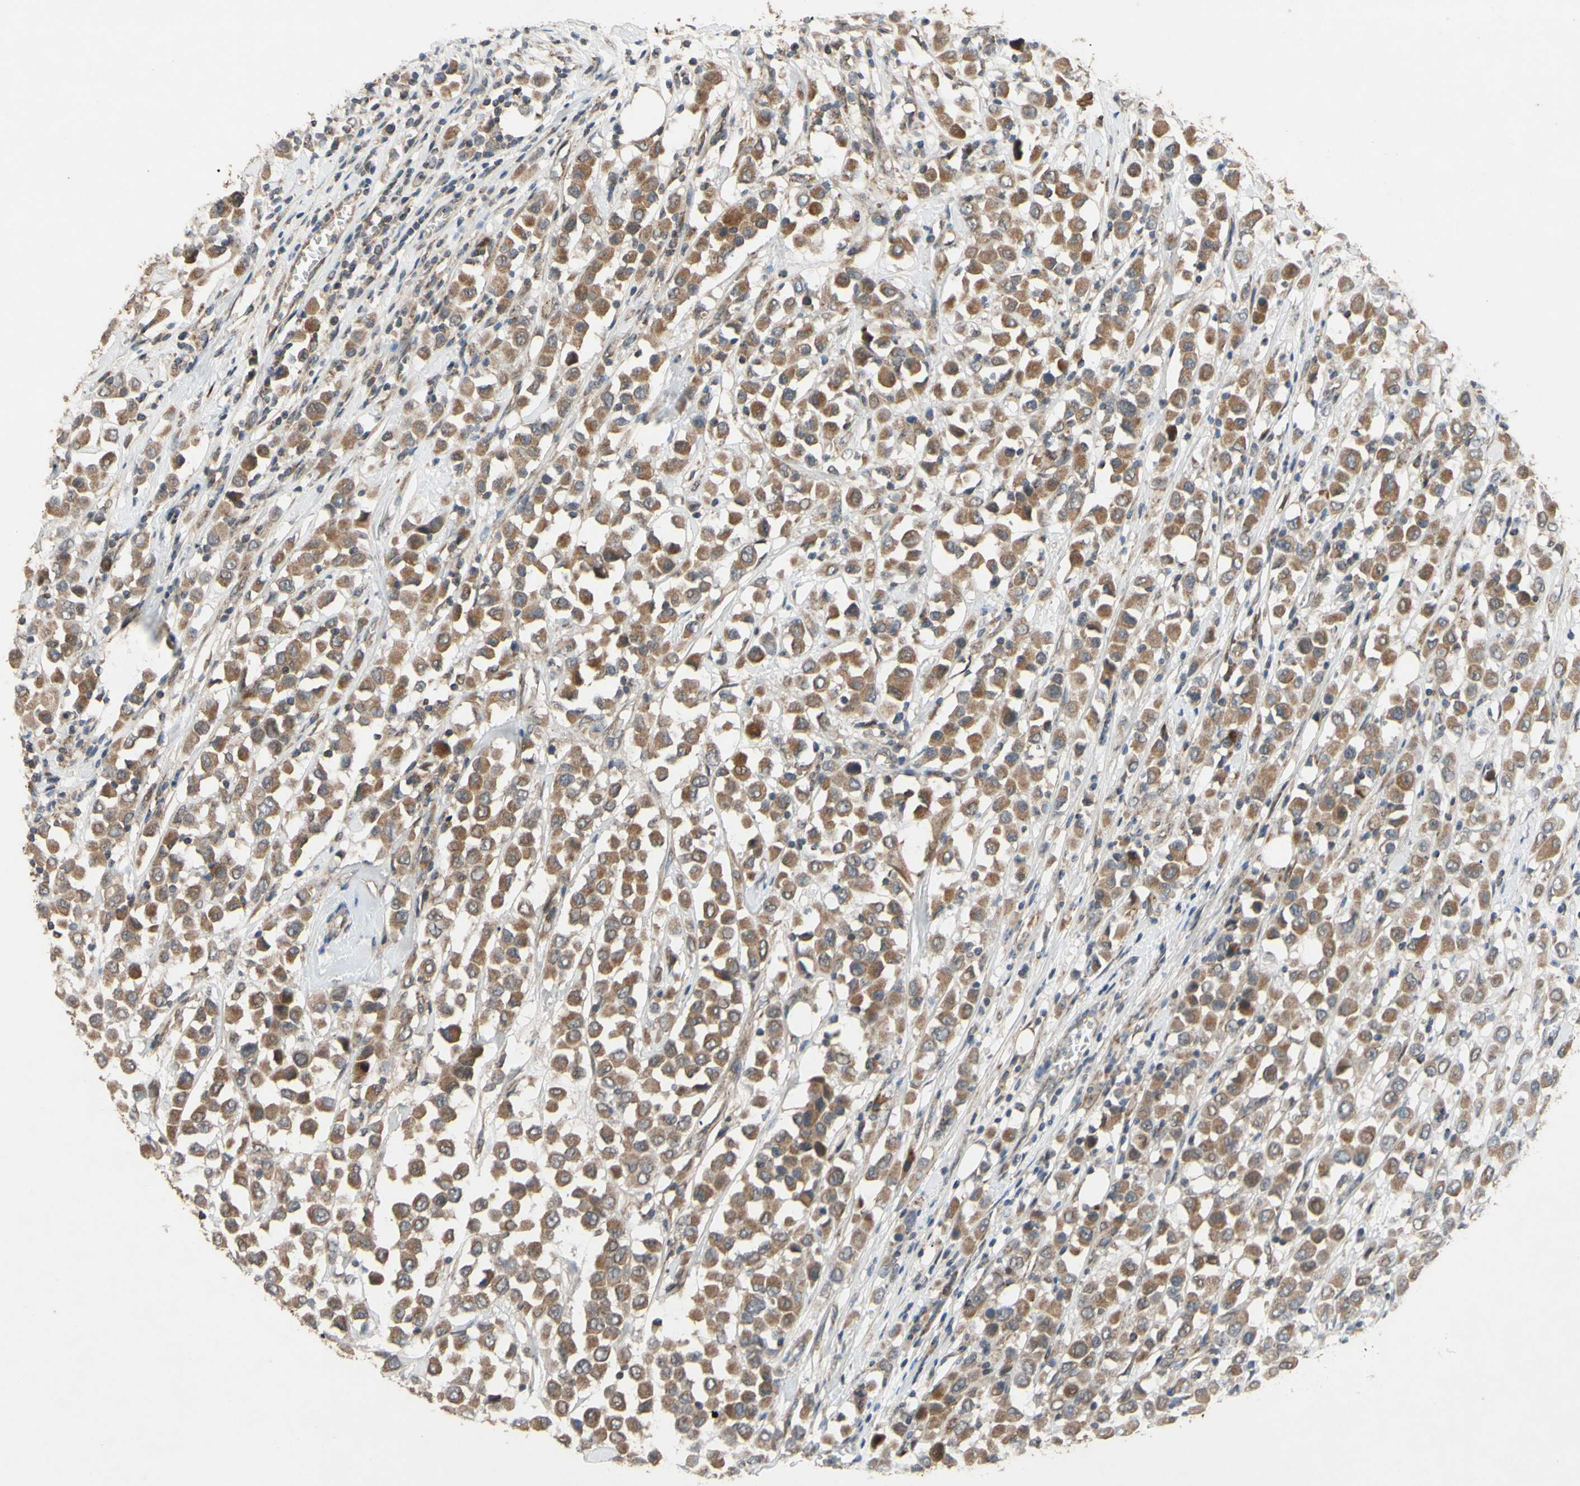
{"staining": {"intensity": "moderate", "quantity": ">75%", "location": "cytoplasmic/membranous"}, "tissue": "breast cancer", "cell_type": "Tumor cells", "image_type": "cancer", "snomed": [{"axis": "morphology", "description": "Duct carcinoma"}, {"axis": "topography", "description": "Breast"}], "caption": "Human infiltrating ductal carcinoma (breast) stained with a protein marker reveals moderate staining in tumor cells.", "gene": "CD164", "patient": {"sex": "female", "age": 61}}